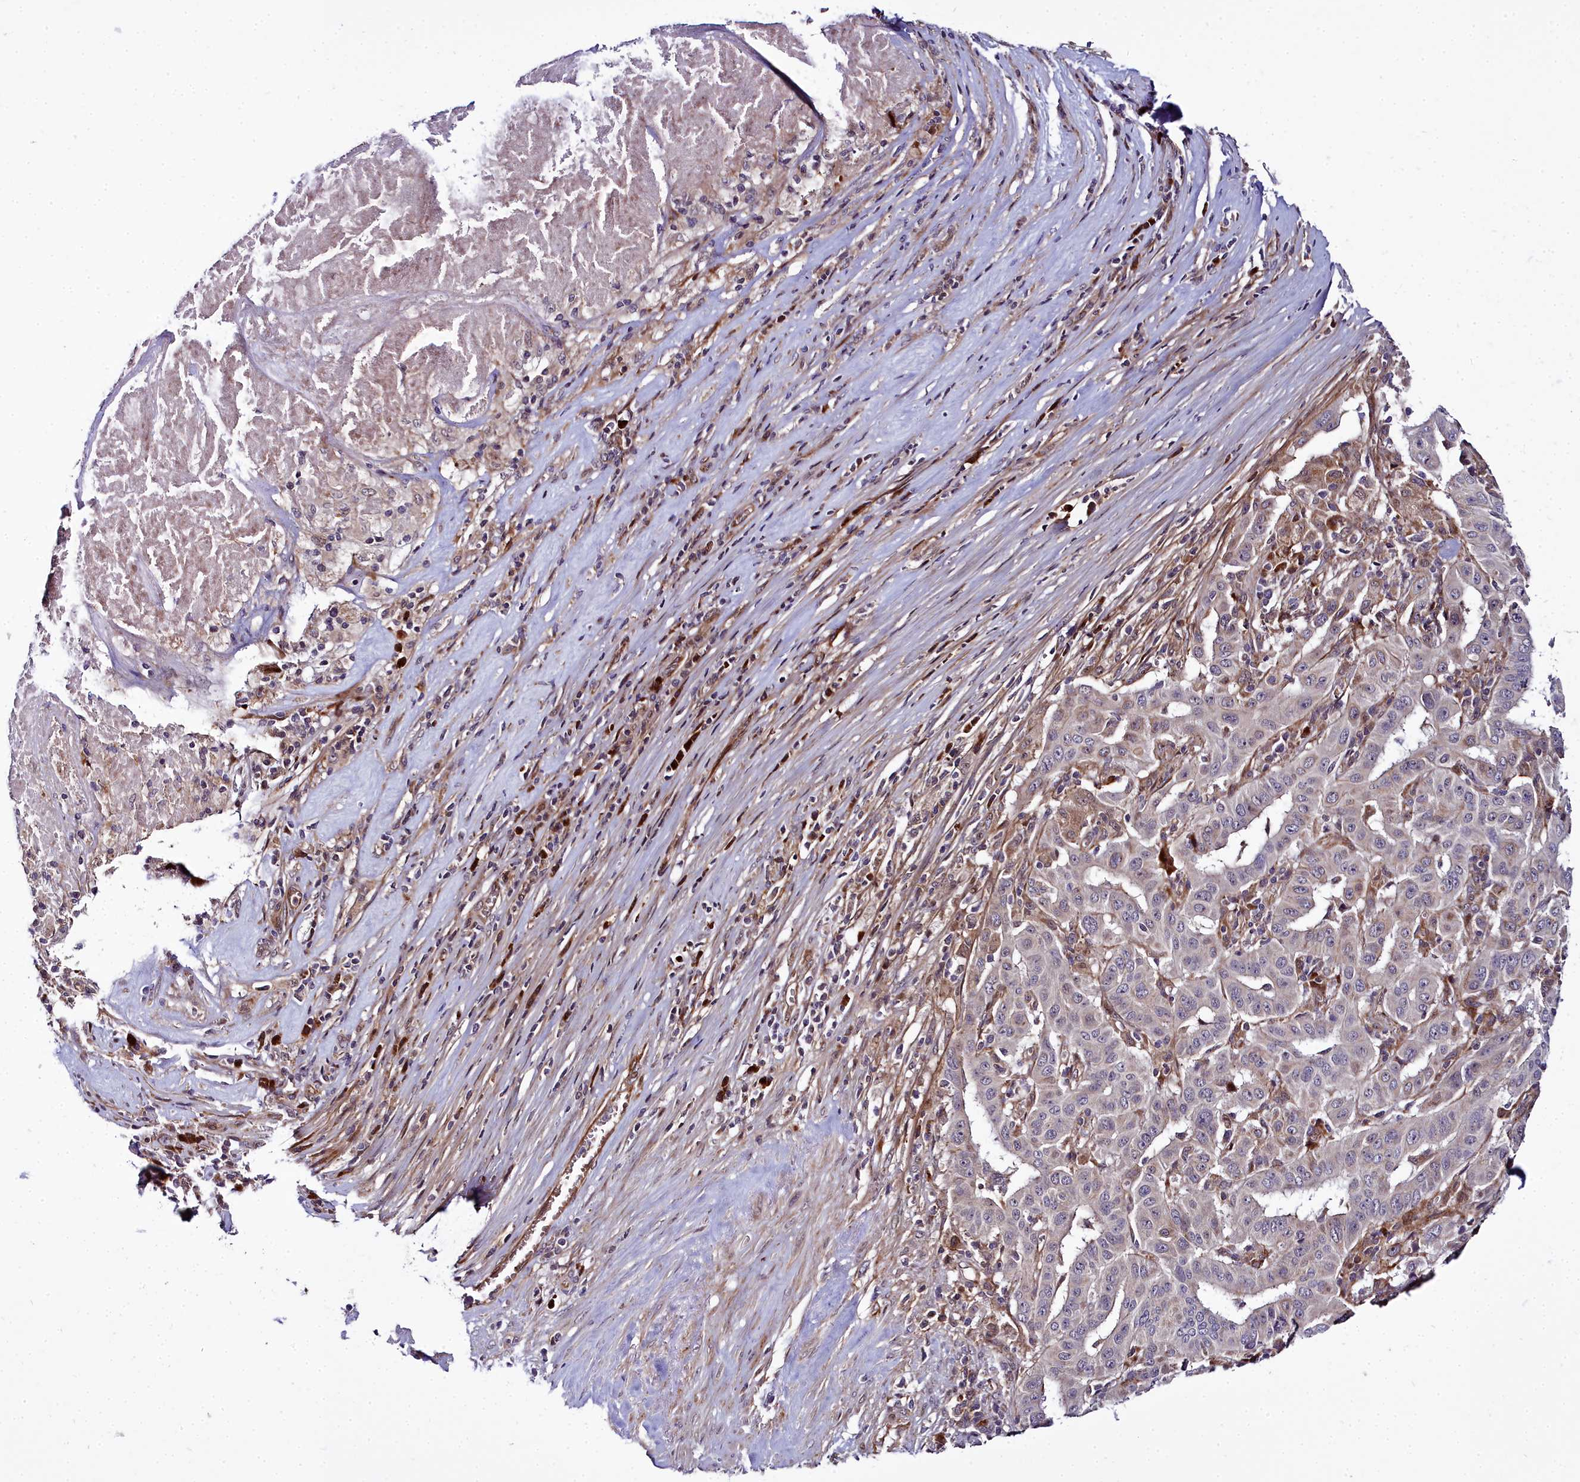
{"staining": {"intensity": "negative", "quantity": "none", "location": "none"}, "tissue": "pancreatic cancer", "cell_type": "Tumor cells", "image_type": "cancer", "snomed": [{"axis": "morphology", "description": "Adenocarcinoma, NOS"}, {"axis": "topography", "description": "Pancreas"}], "caption": "This is an IHC image of human pancreatic cancer. There is no expression in tumor cells.", "gene": "MRPS11", "patient": {"sex": "male", "age": 63}}